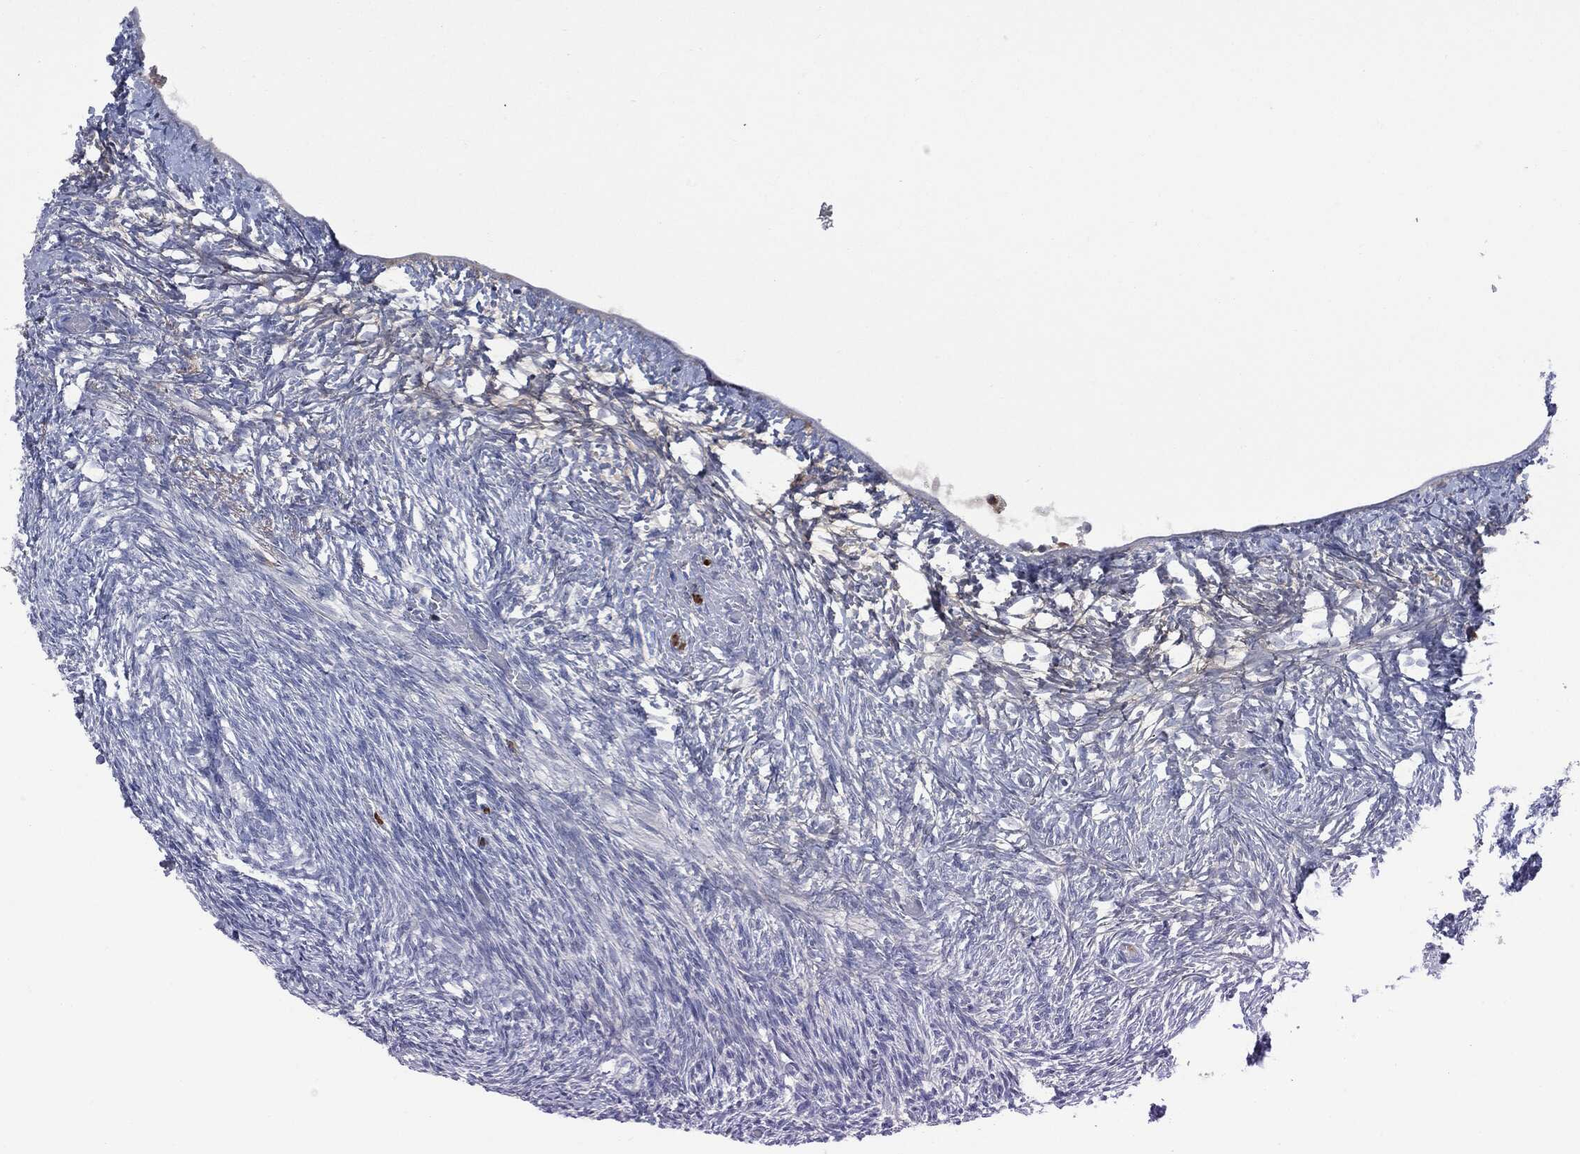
{"staining": {"intensity": "negative", "quantity": "none", "location": "none"}, "tissue": "ovary", "cell_type": "Follicle cells", "image_type": "normal", "snomed": [{"axis": "morphology", "description": "Normal tissue, NOS"}, {"axis": "topography", "description": "Ovary"}], "caption": "DAB immunohistochemical staining of normal human ovary exhibits no significant positivity in follicle cells.", "gene": "BTK", "patient": {"sex": "female", "age": 39}}